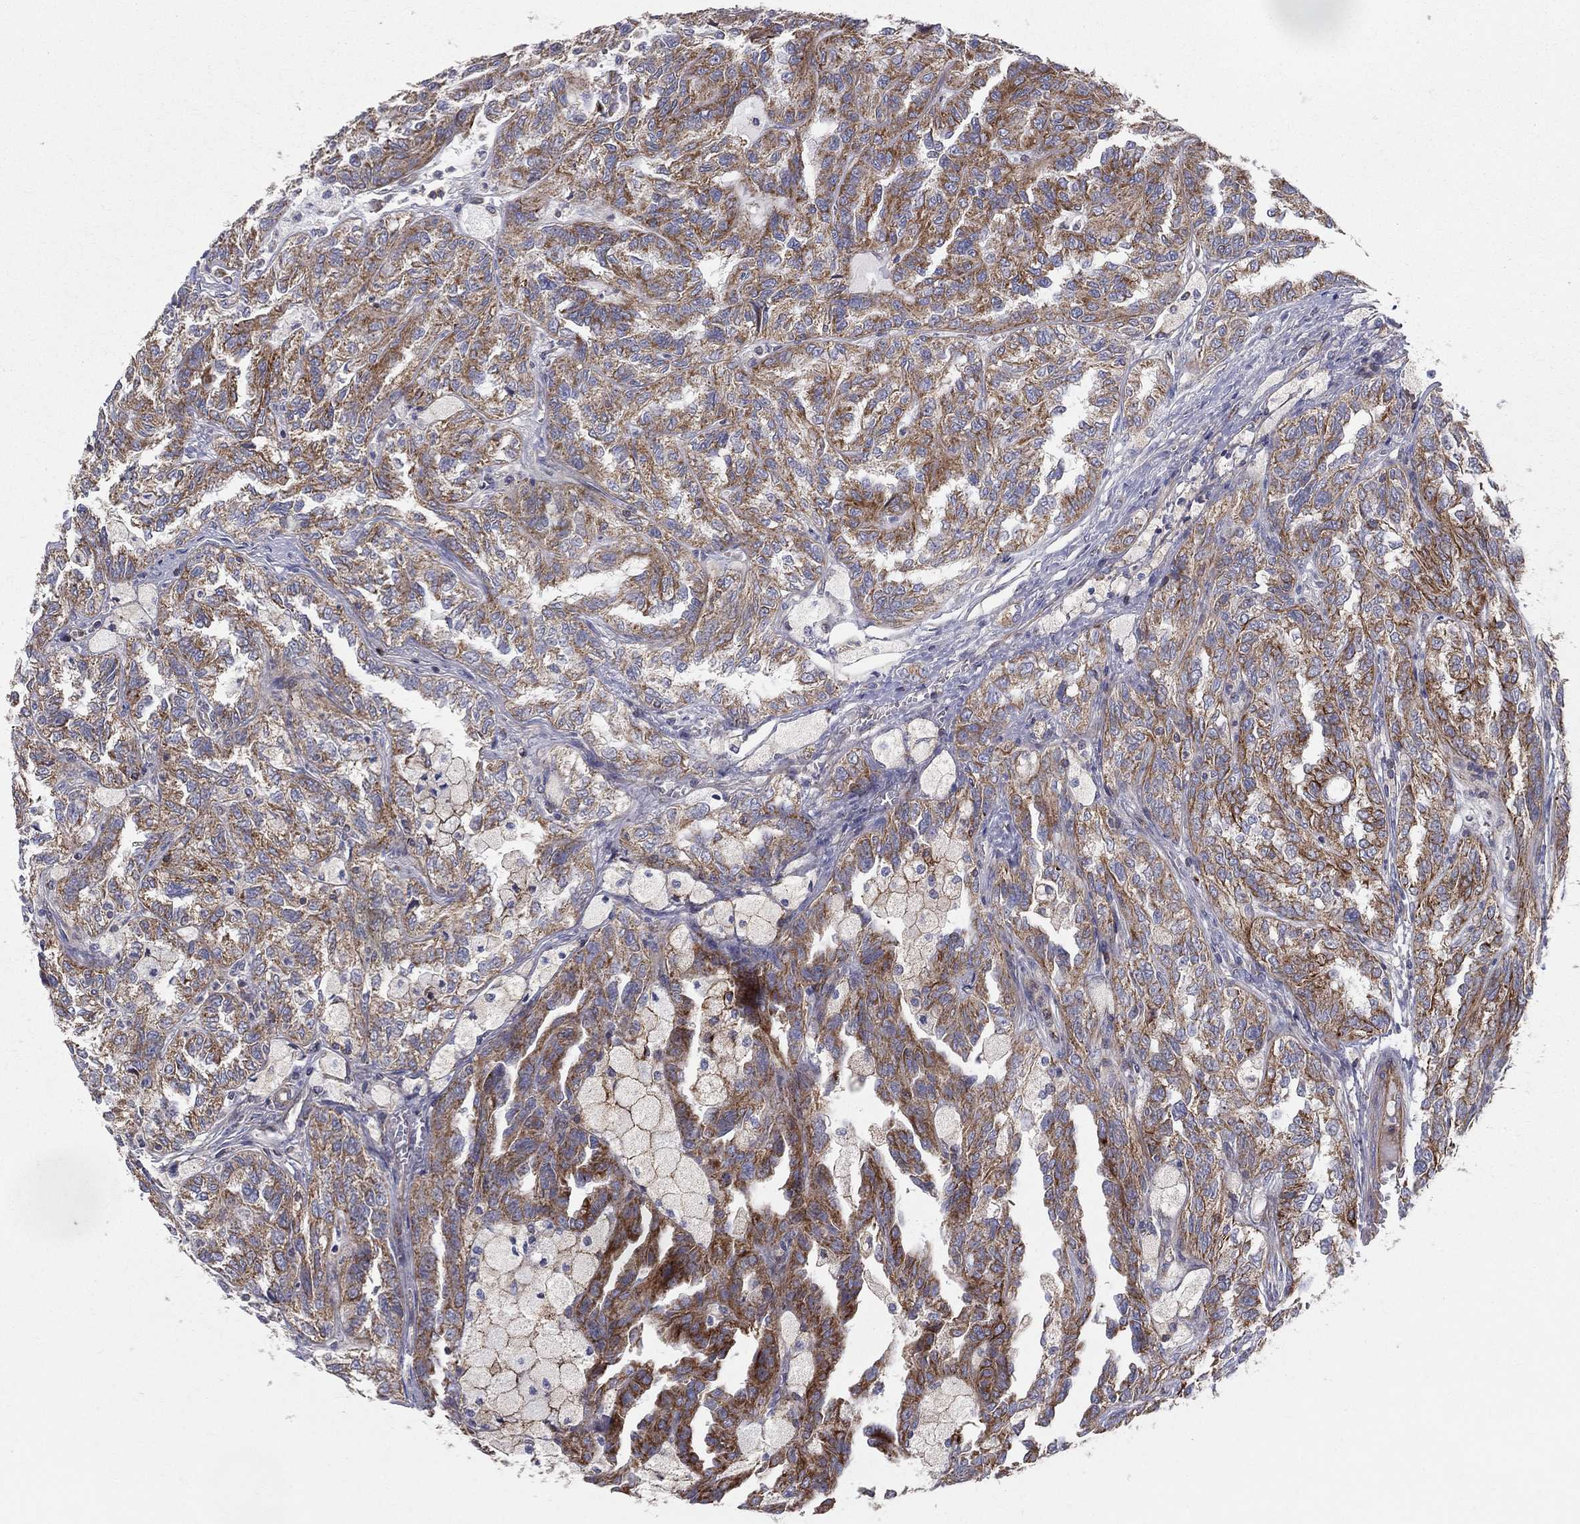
{"staining": {"intensity": "strong", "quantity": ">75%", "location": "cytoplasmic/membranous"}, "tissue": "renal cancer", "cell_type": "Tumor cells", "image_type": "cancer", "snomed": [{"axis": "morphology", "description": "Adenocarcinoma, NOS"}, {"axis": "topography", "description": "Kidney"}], "caption": "Strong cytoplasmic/membranous positivity for a protein is identified in about >75% of tumor cells of renal cancer (adenocarcinoma) using immunohistochemistry (IHC).", "gene": "MIX23", "patient": {"sex": "male", "age": 79}}